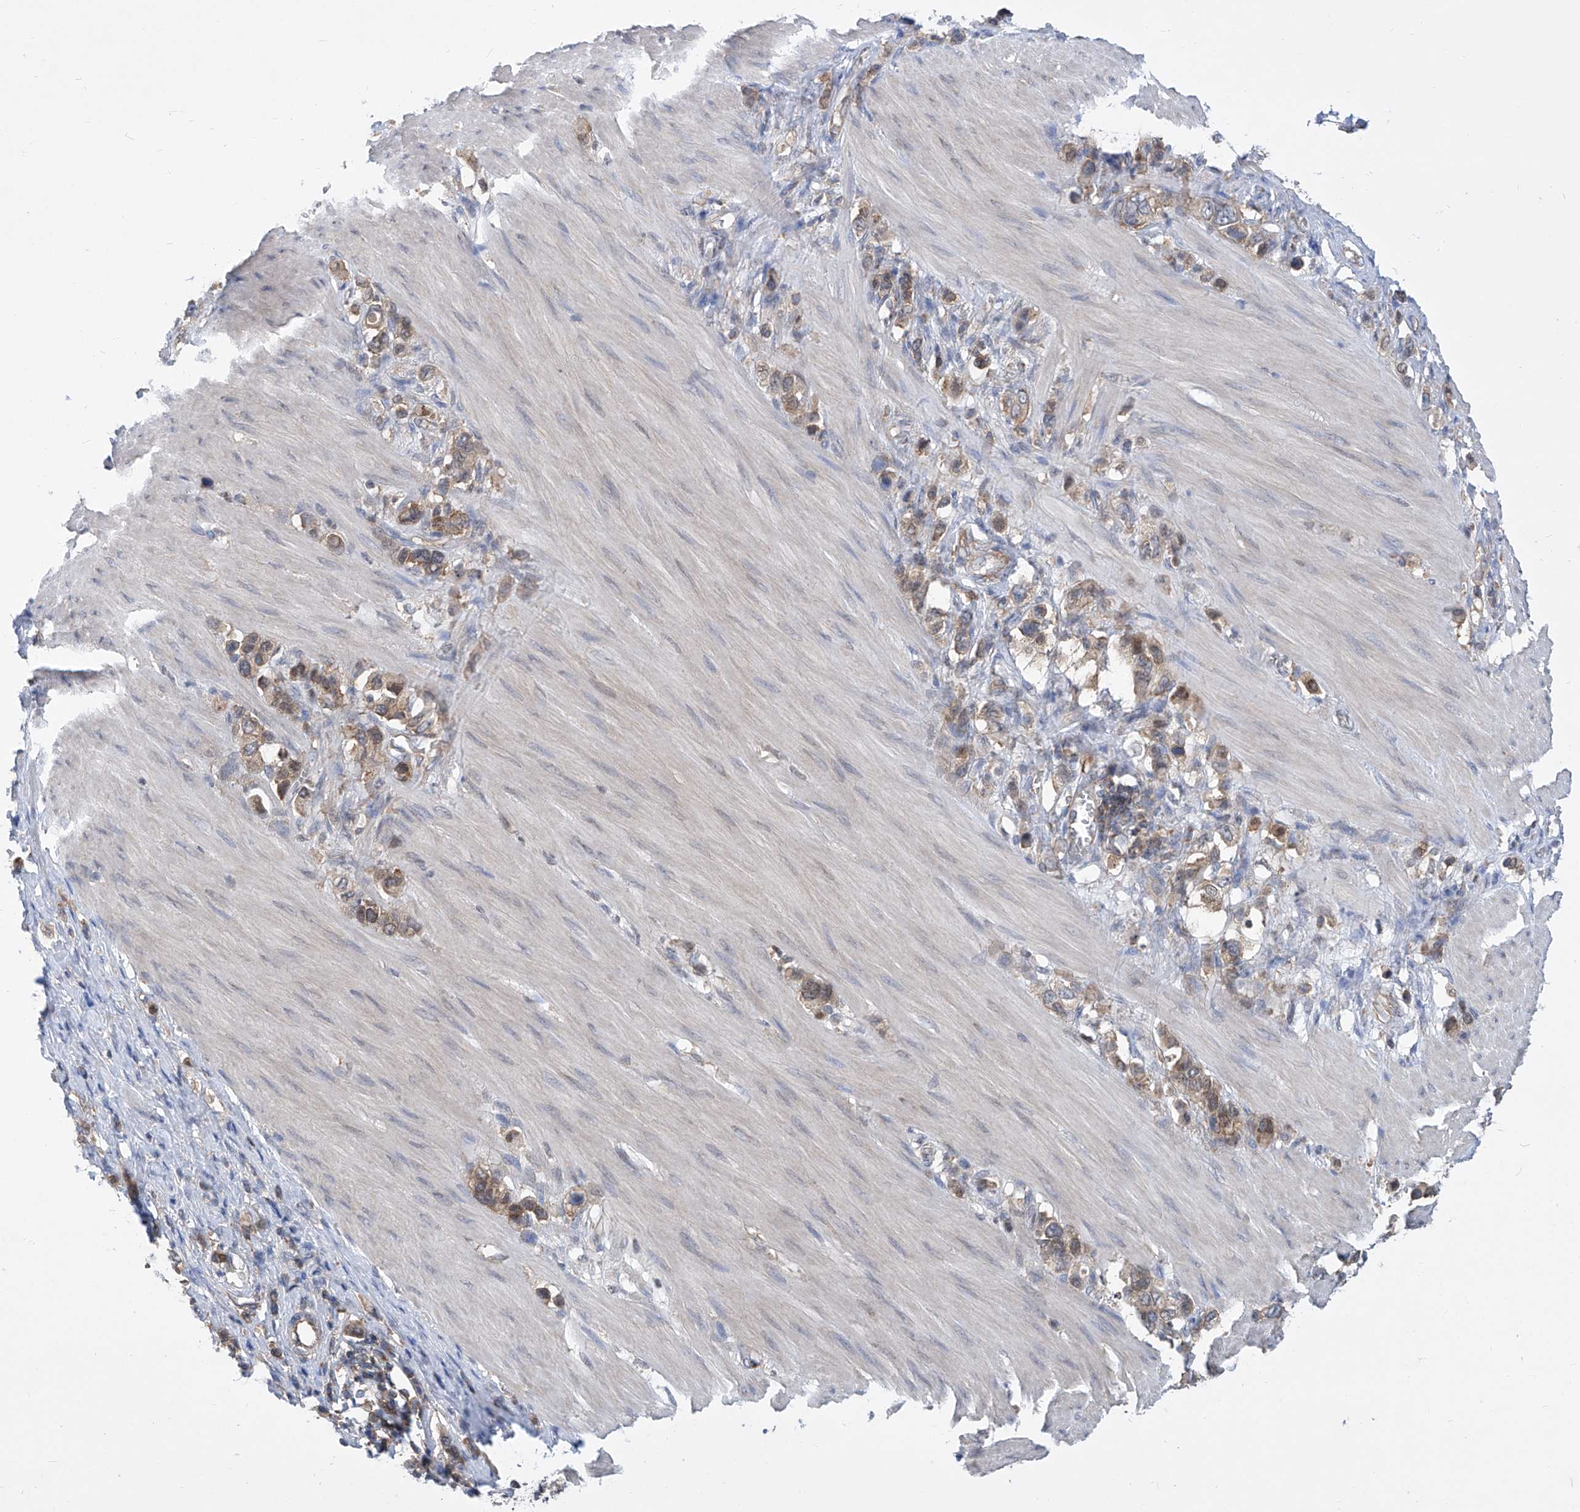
{"staining": {"intensity": "weak", "quantity": ">75%", "location": "cytoplasmic/membranous"}, "tissue": "stomach cancer", "cell_type": "Tumor cells", "image_type": "cancer", "snomed": [{"axis": "morphology", "description": "Adenocarcinoma, NOS"}, {"axis": "topography", "description": "Stomach"}], "caption": "Immunohistochemical staining of human stomach cancer demonstrates weak cytoplasmic/membranous protein positivity in approximately >75% of tumor cells. Nuclei are stained in blue.", "gene": "EIF3M", "patient": {"sex": "female", "age": 65}}